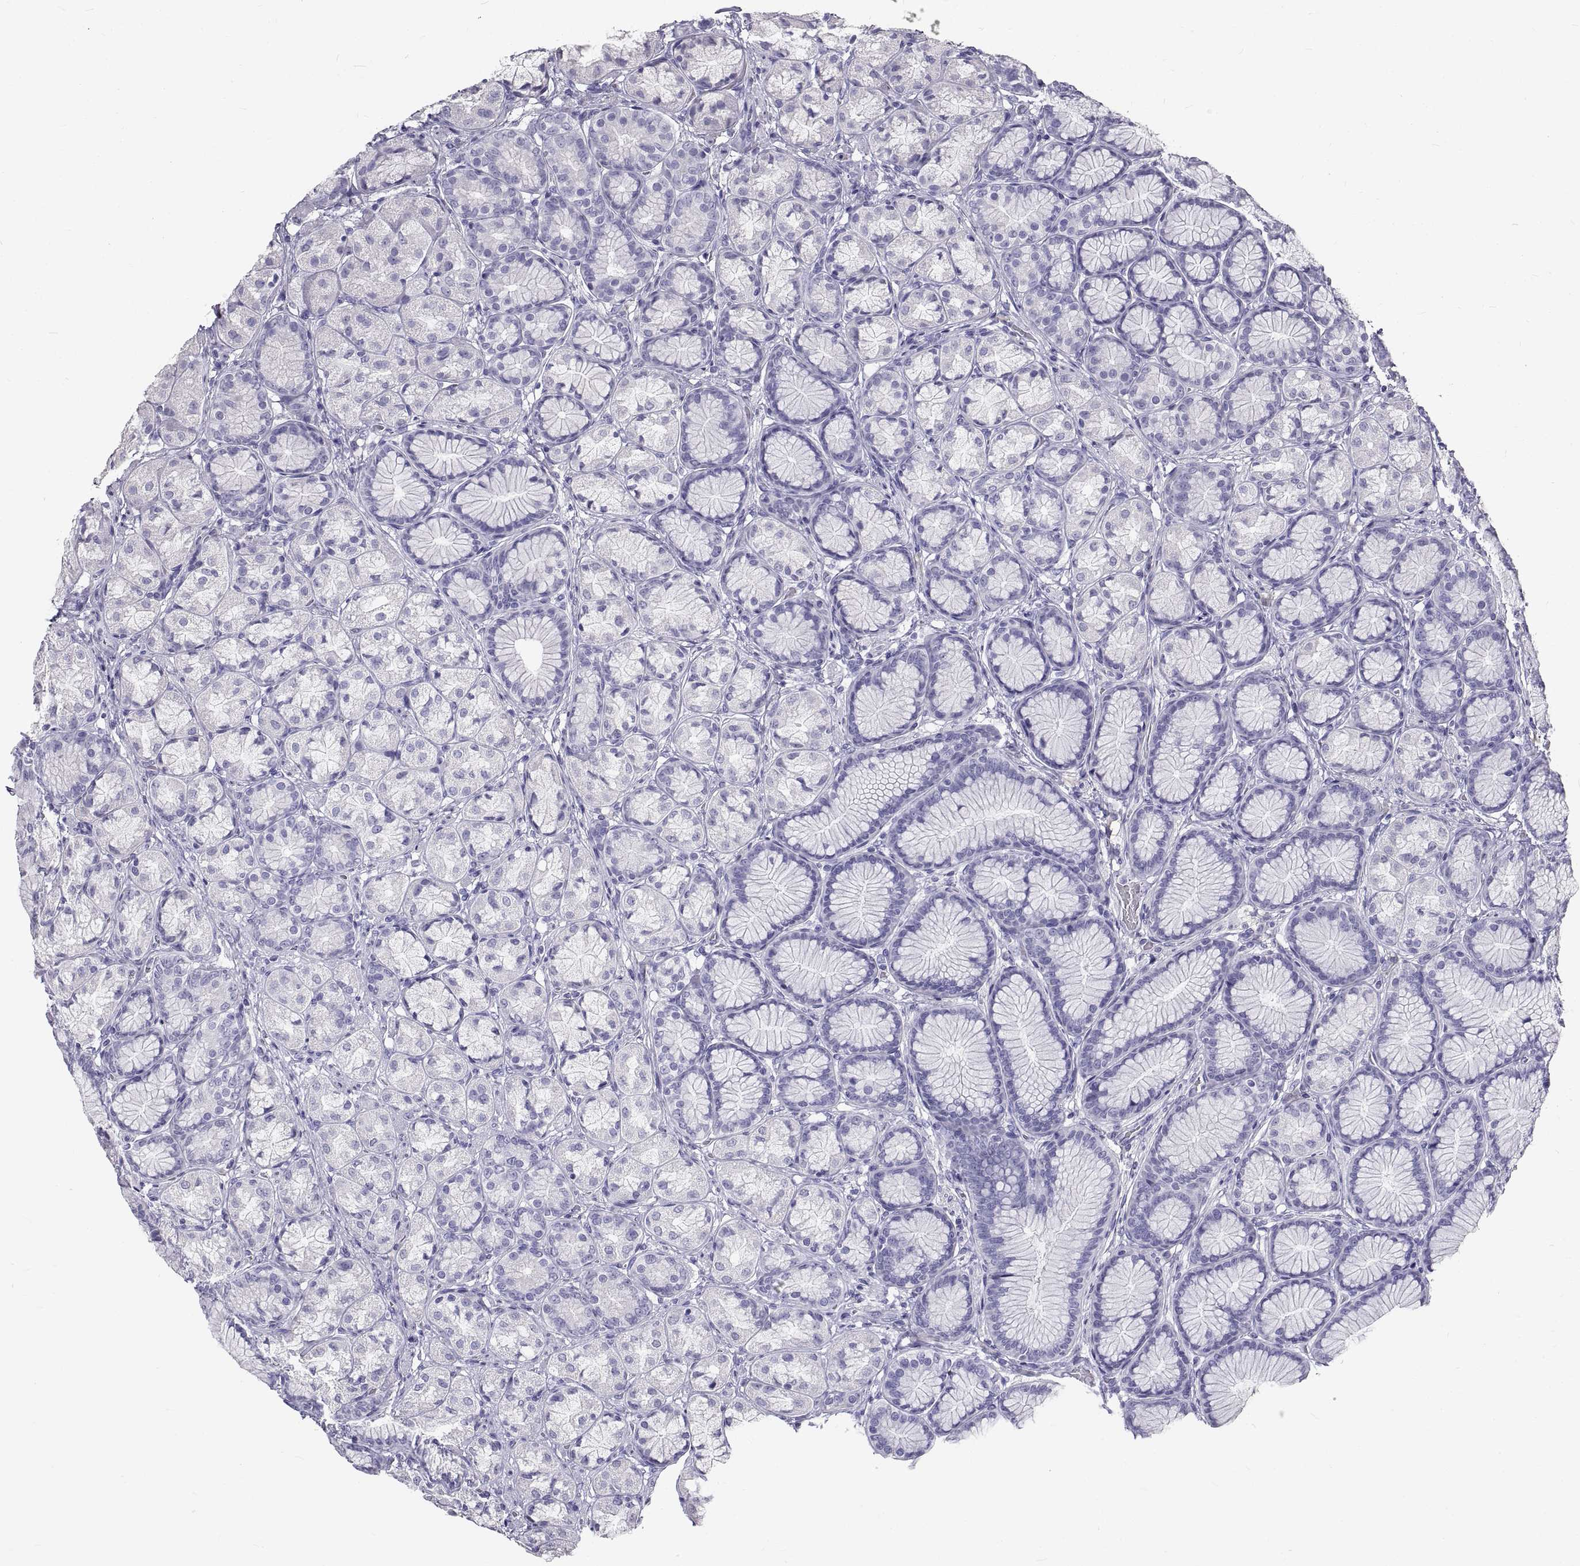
{"staining": {"intensity": "negative", "quantity": "none", "location": "none"}, "tissue": "stomach", "cell_type": "Glandular cells", "image_type": "normal", "snomed": [{"axis": "morphology", "description": "Normal tissue, NOS"}, {"axis": "morphology", "description": "Adenocarcinoma, NOS"}, {"axis": "morphology", "description": "Adenocarcinoma, High grade"}, {"axis": "topography", "description": "Stomach, upper"}, {"axis": "topography", "description": "Stomach"}], "caption": "DAB (3,3'-diaminobenzidine) immunohistochemical staining of benign stomach displays no significant staining in glandular cells.", "gene": "GNG12", "patient": {"sex": "female", "age": 65}}